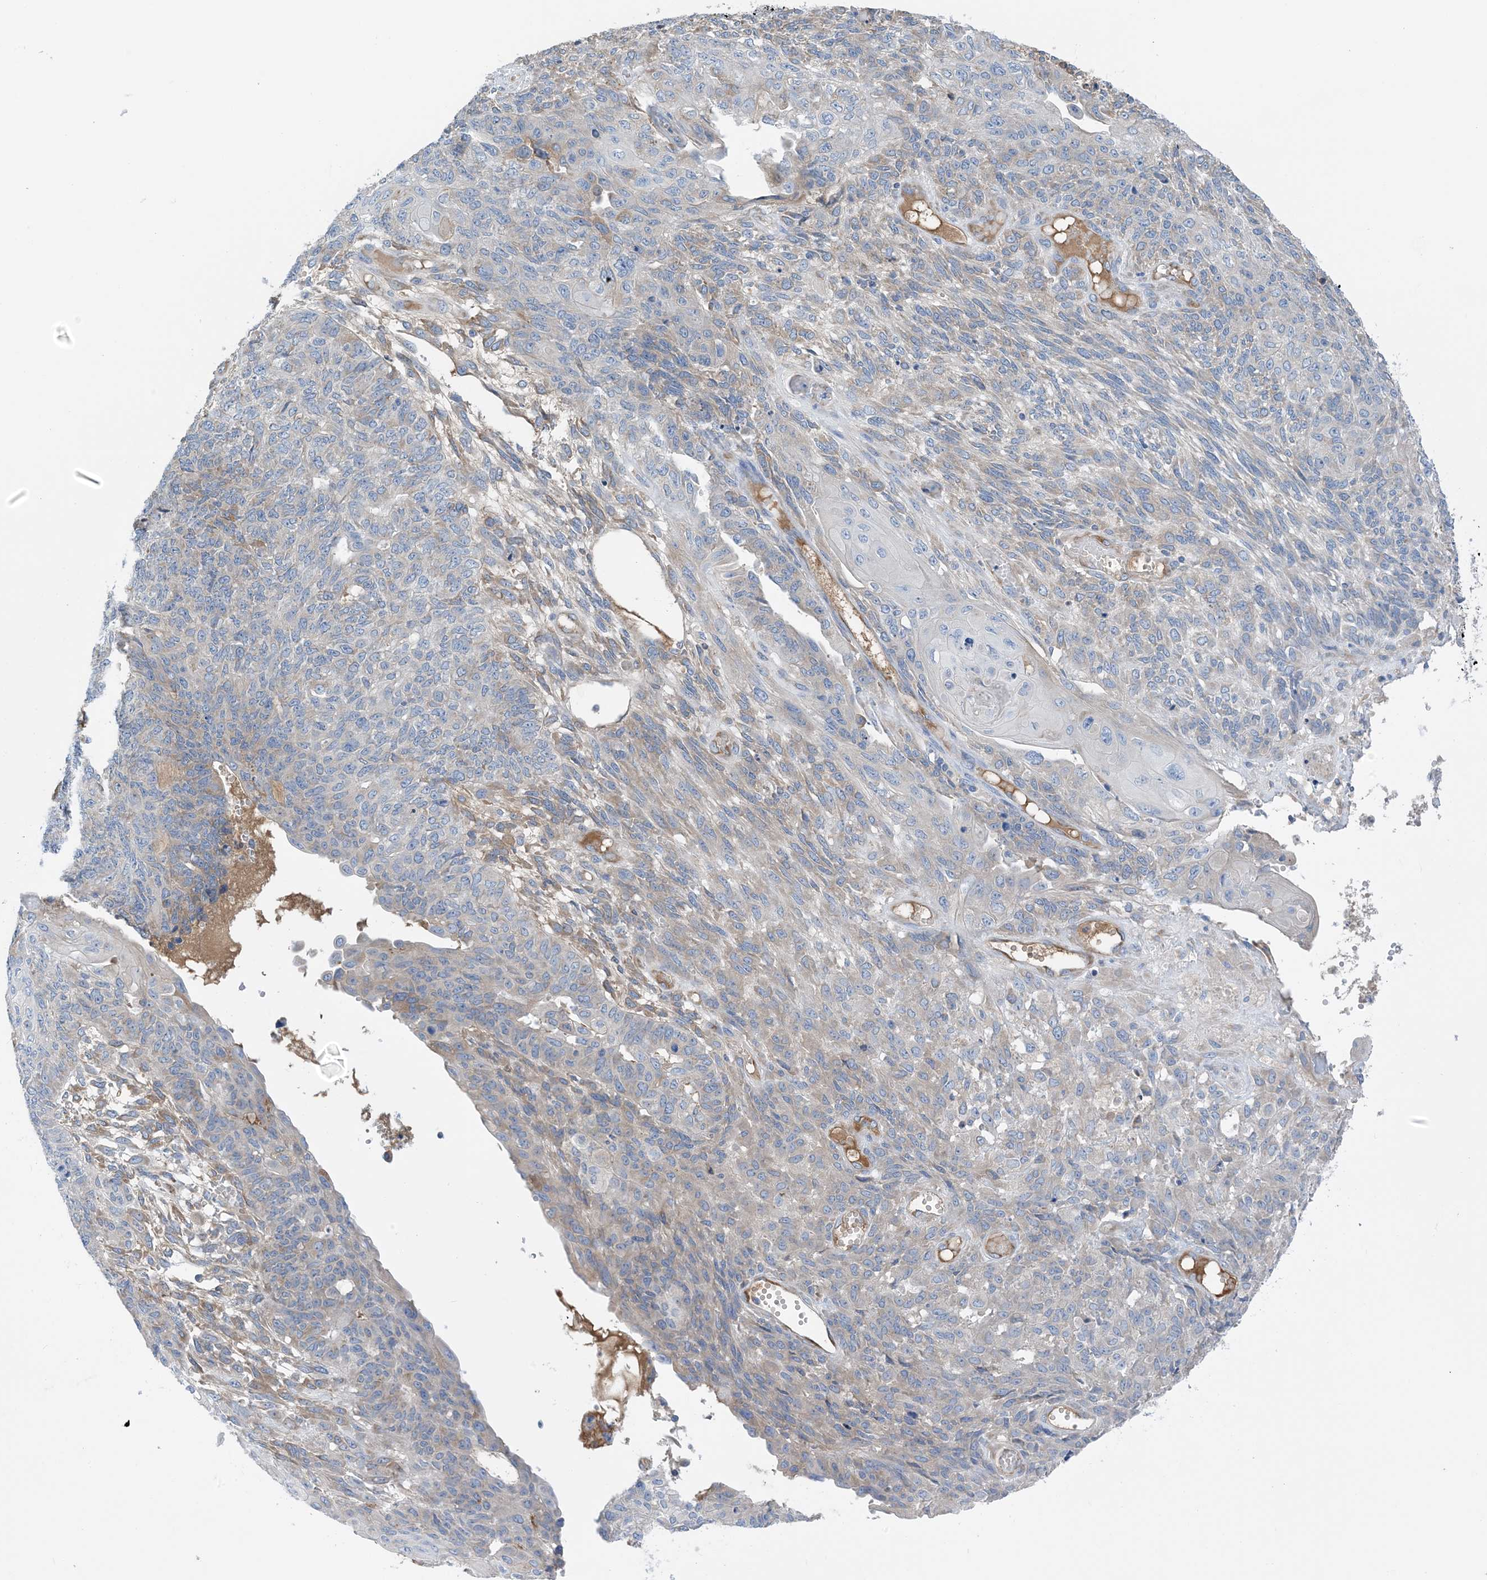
{"staining": {"intensity": "weak", "quantity": "<25%", "location": "cytoplasmic/membranous"}, "tissue": "endometrial cancer", "cell_type": "Tumor cells", "image_type": "cancer", "snomed": [{"axis": "morphology", "description": "Adenocarcinoma, NOS"}, {"axis": "topography", "description": "Endometrium"}], "caption": "Adenocarcinoma (endometrial) stained for a protein using IHC displays no expression tumor cells.", "gene": "SLC5A11", "patient": {"sex": "female", "age": 32}}